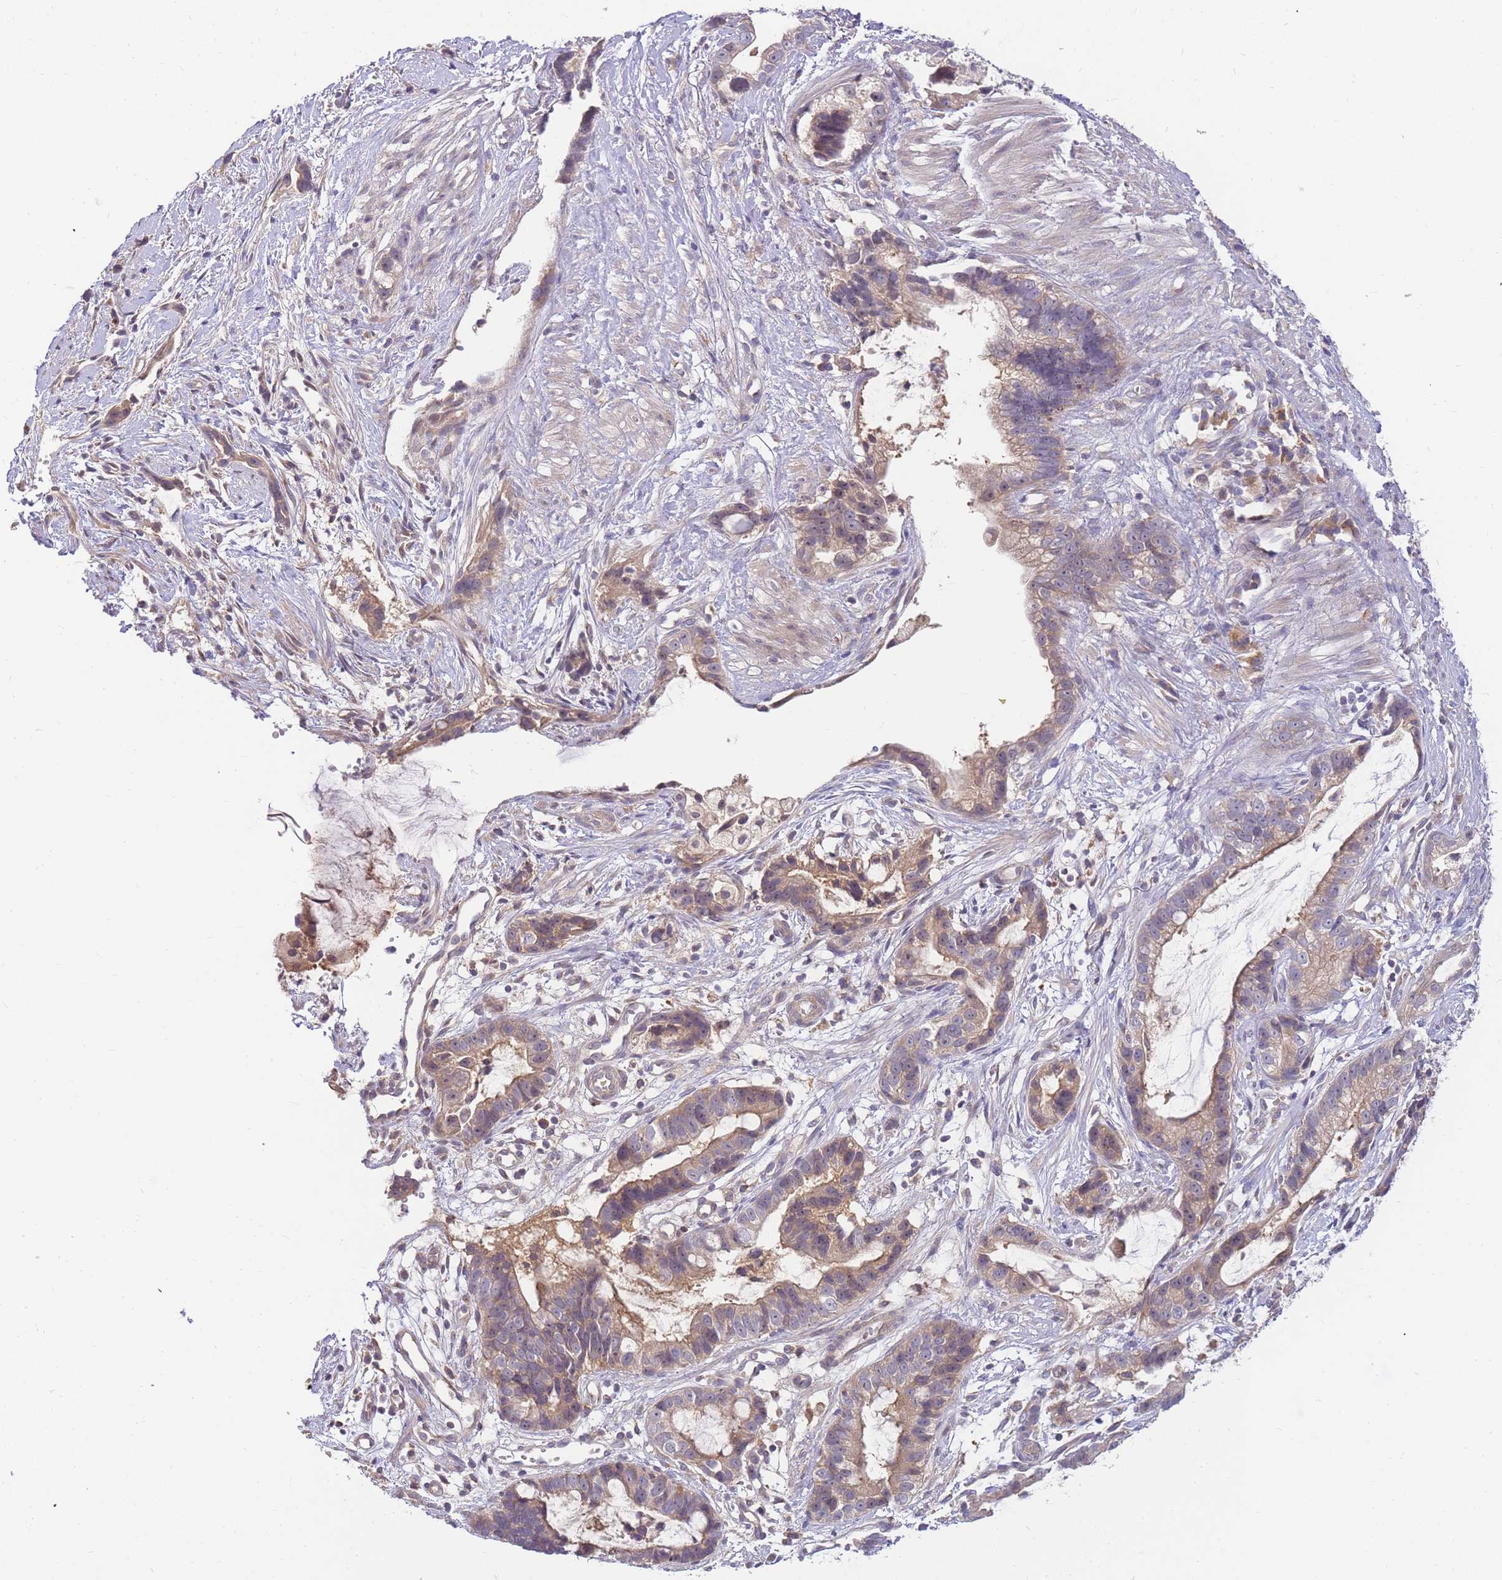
{"staining": {"intensity": "weak", "quantity": "25%-75%", "location": "cytoplasmic/membranous"}, "tissue": "stomach cancer", "cell_type": "Tumor cells", "image_type": "cancer", "snomed": [{"axis": "morphology", "description": "Adenocarcinoma, NOS"}, {"axis": "topography", "description": "Stomach"}], "caption": "This histopathology image displays immunohistochemistry staining of human stomach adenocarcinoma, with low weak cytoplasmic/membranous positivity in approximately 25%-75% of tumor cells.", "gene": "ZNF577", "patient": {"sex": "male", "age": 55}}